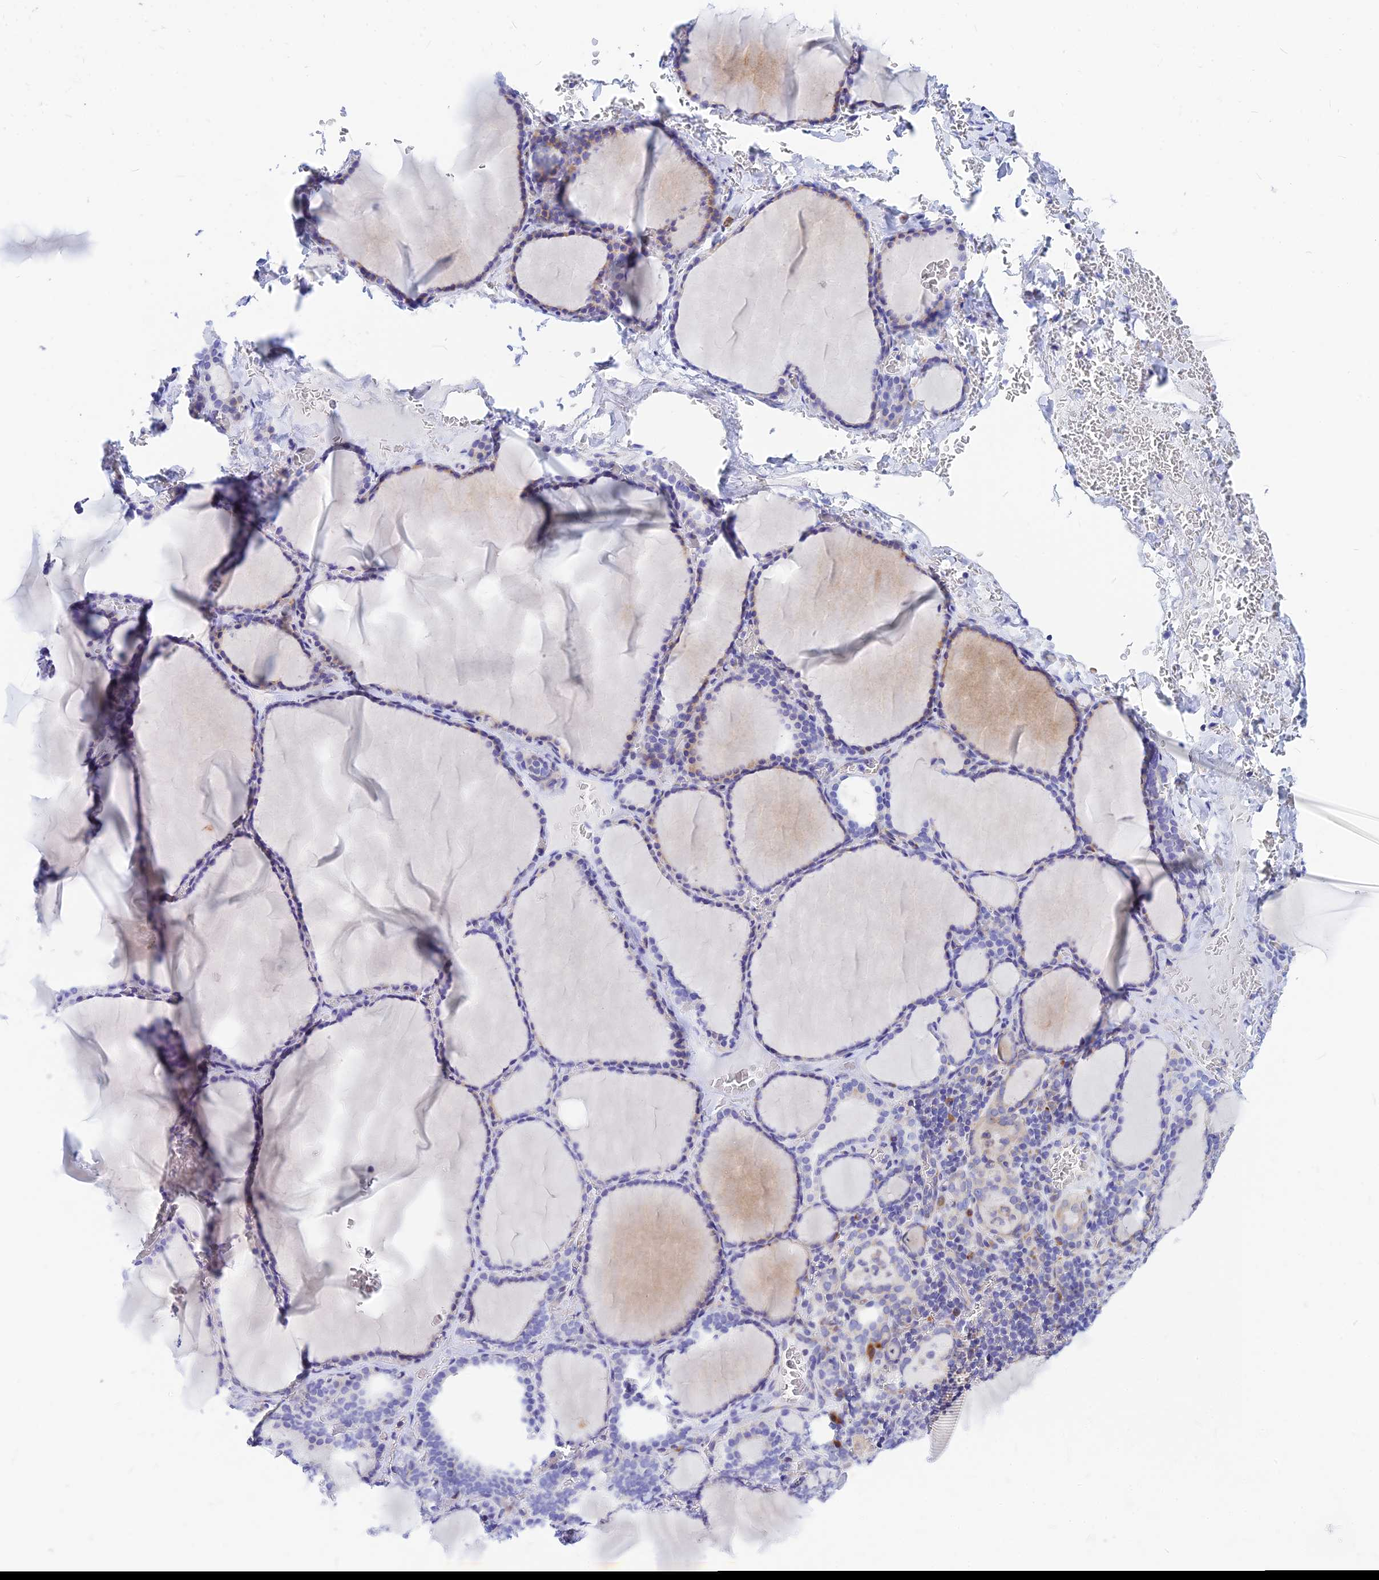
{"staining": {"intensity": "negative", "quantity": "none", "location": "none"}, "tissue": "thyroid gland", "cell_type": "Glandular cells", "image_type": "normal", "snomed": [{"axis": "morphology", "description": "Normal tissue, NOS"}, {"axis": "topography", "description": "Thyroid gland"}], "caption": "The image exhibits no significant expression in glandular cells of thyroid gland. (Stains: DAB (3,3'-diaminobenzidine) IHC with hematoxylin counter stain, Microscopy: brightfield microscopy at high magnification).", "gene": "CNOT6", "patient": {"sex": "female", "age": 39}}